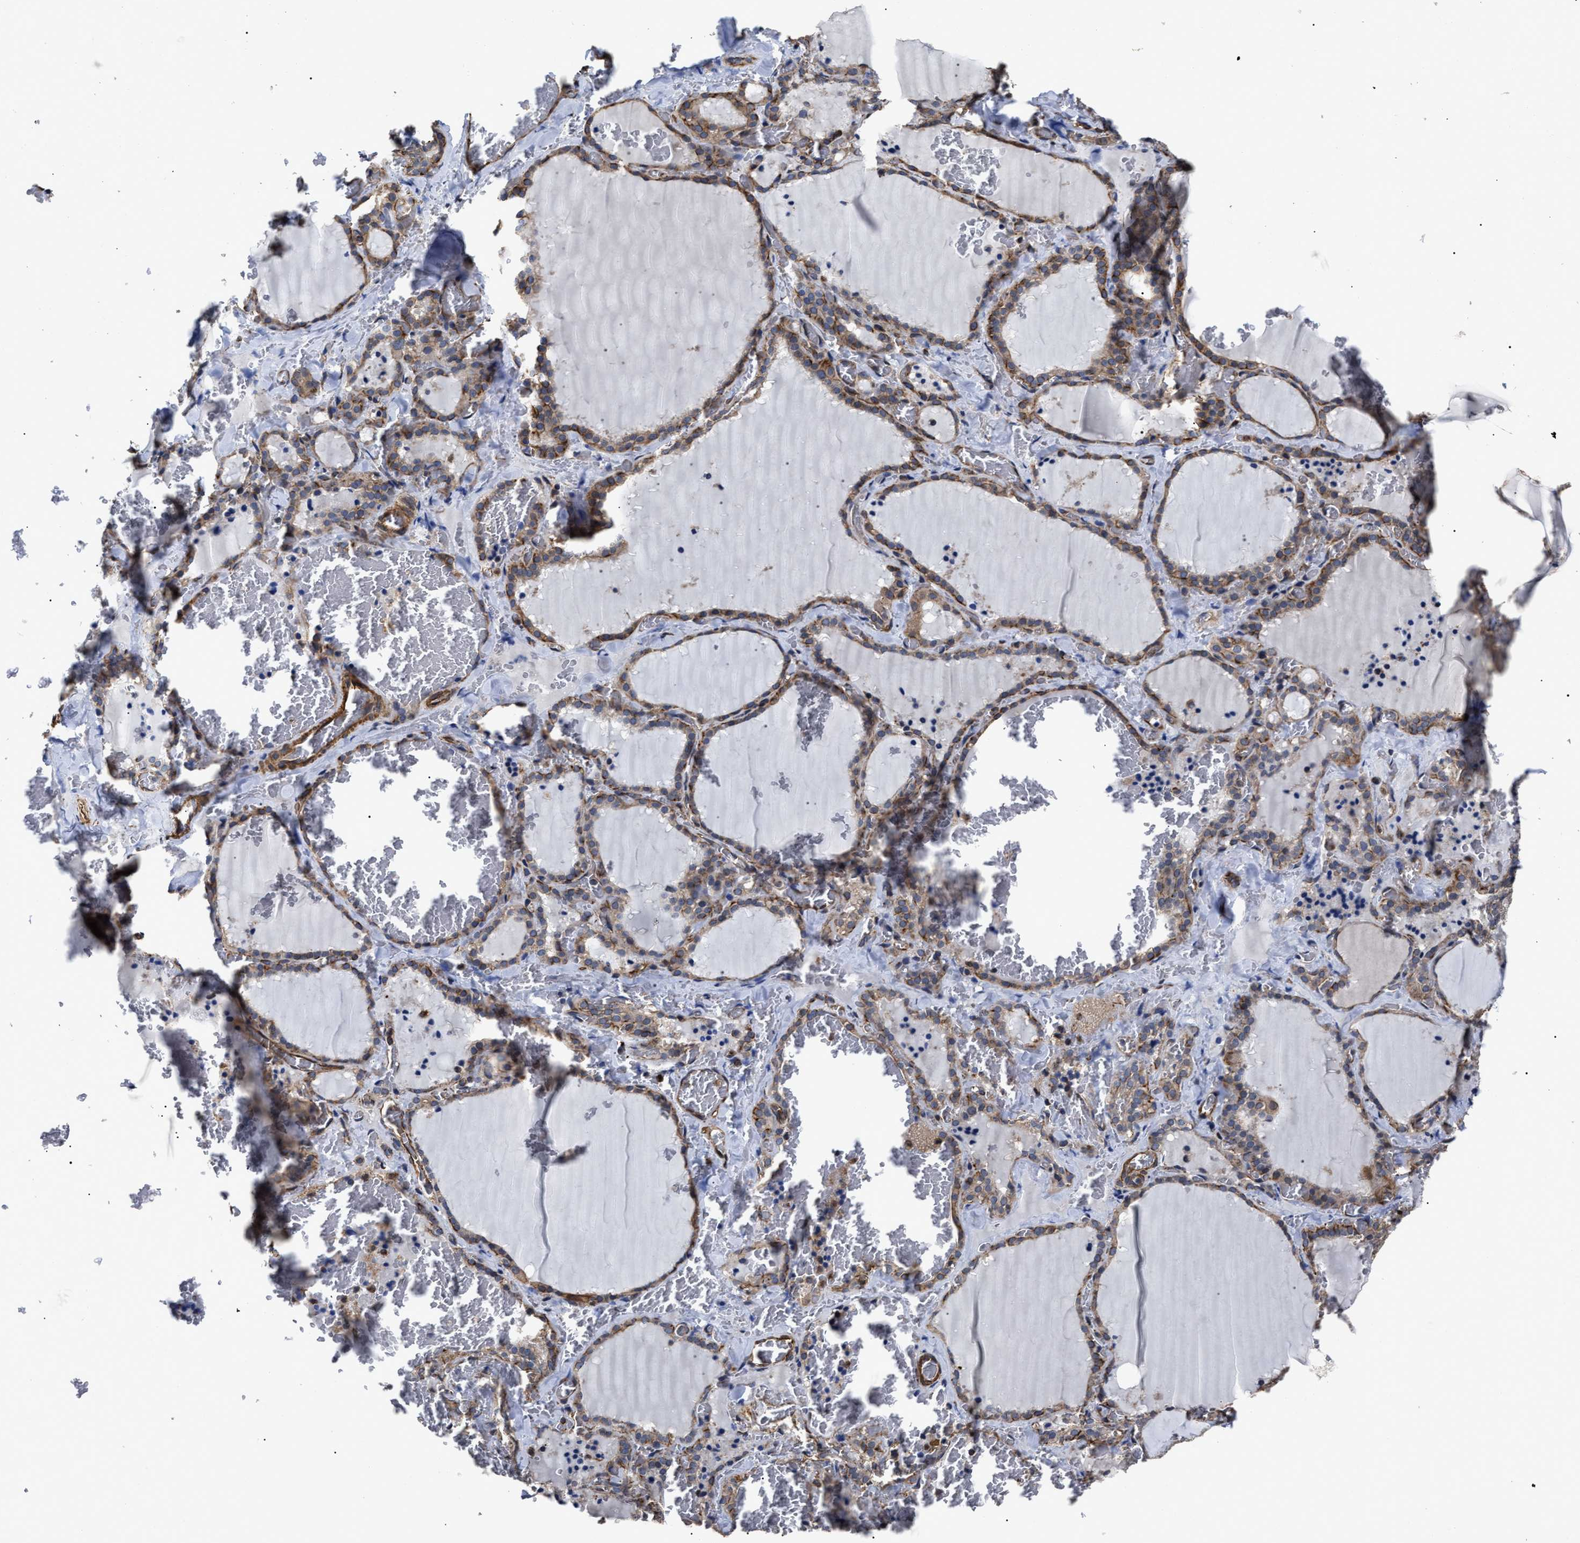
{"staining": {"intensity": "moderate", "quantity": "25%-75%", "location": "cytoplasmic/membranous"}, "tissue": "thyroid gland", "cell_type": "Glandular cells", "image_type": "normal", "snomed": [{"axis": "morphology", "description": "Normal tissue, NOS"}, {"axis": "topography", "description": "Thyroid gland"}], "caption": "Protein staining of benign thyroid gland displays moderate cytoplasmic/membranous expression in about 25%-75% of glandular cells. The staining was performed using DAB, with brown indicating positive protein expression. Nuclei are stained blue with hematoxylin.", "gene": "TSPAN33", "patient": {"sex": "female", "age": 22}}